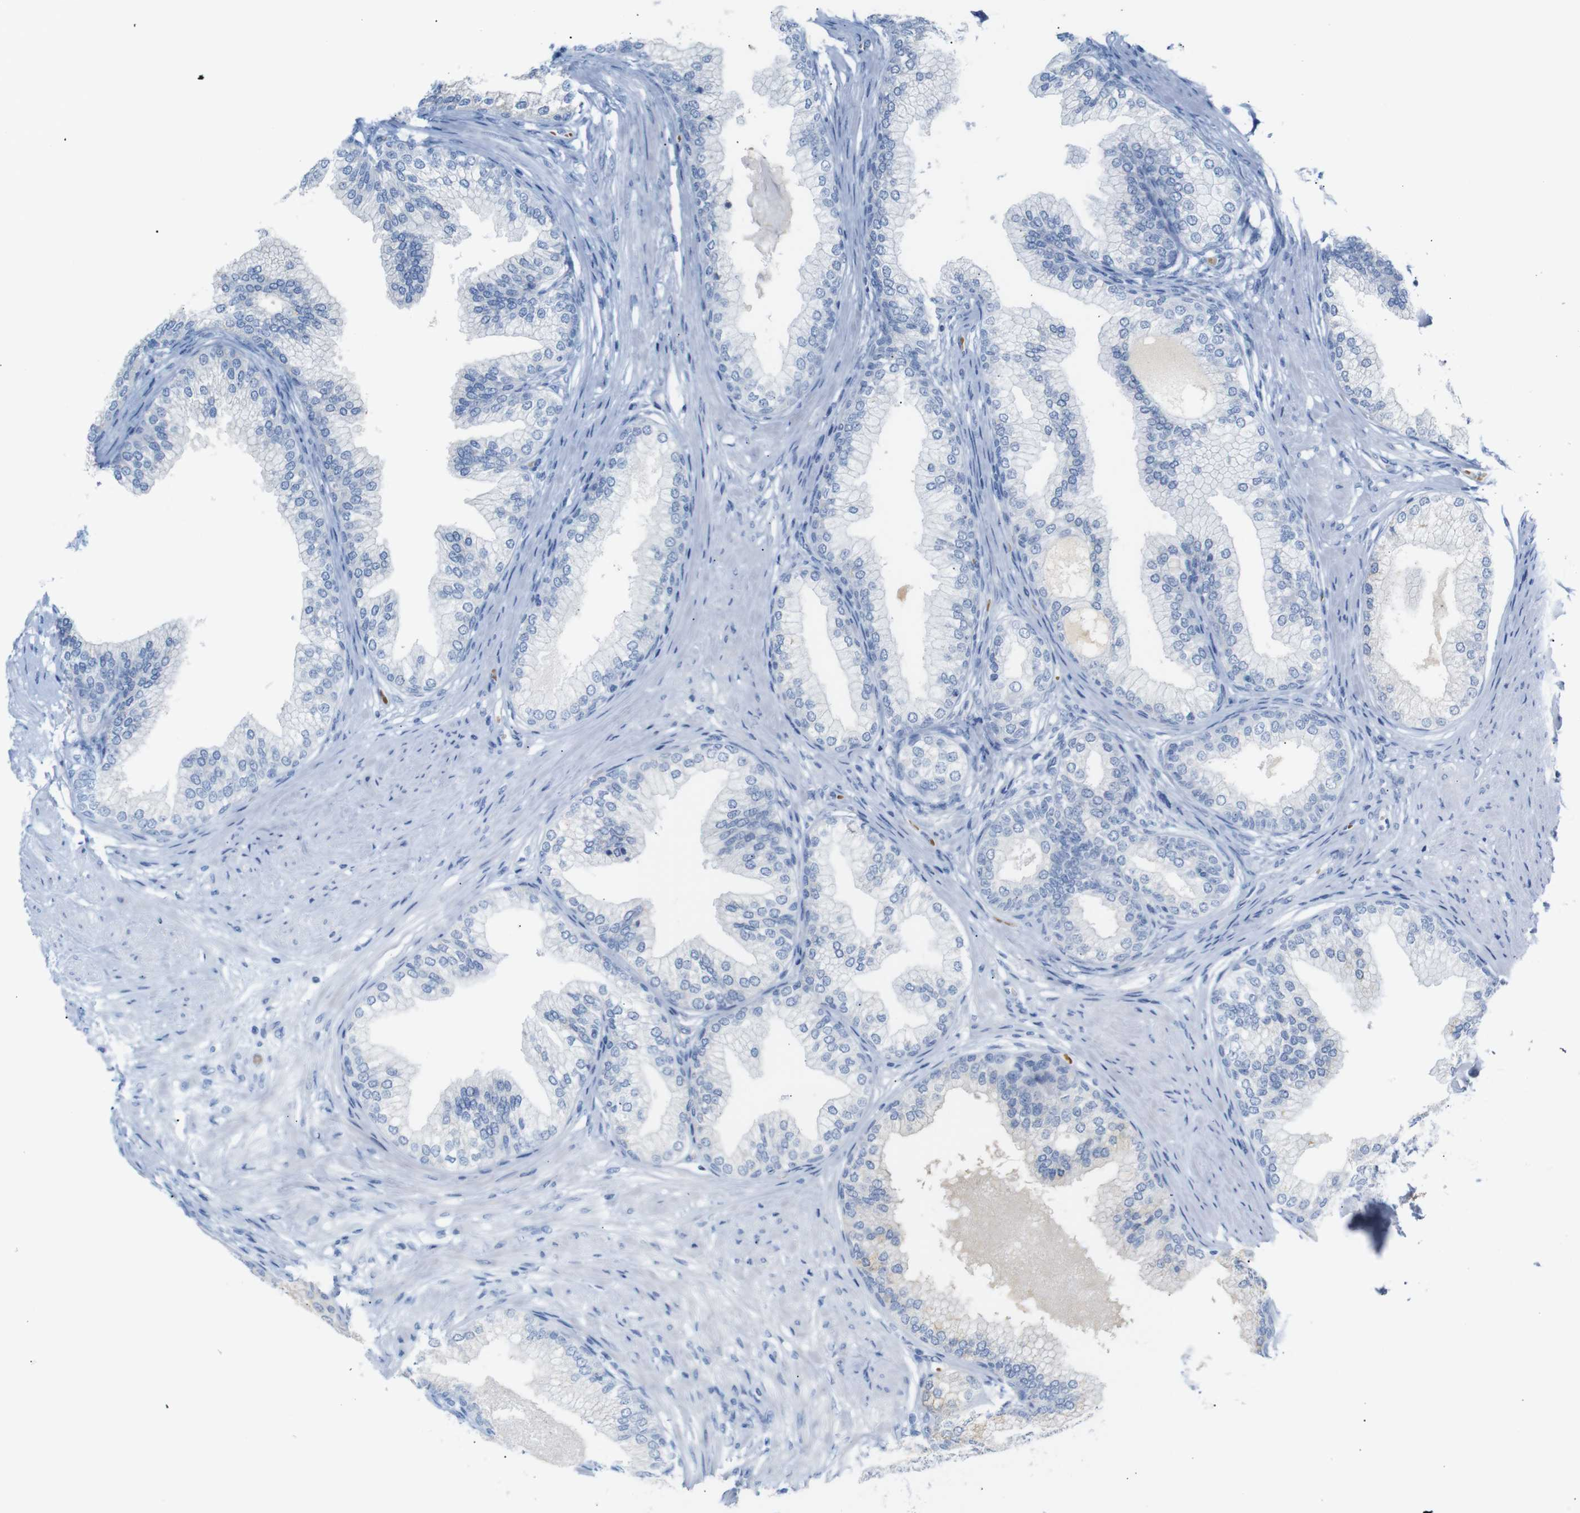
{"staining": {"intensity": "negative", "quantity": "none", "location": "none"}, "tissue": "prostate", "cell_type": "Glandular cells", "image_type": "normal", "snomed": [{"axis": "morphology", "description": "Normal tissue, NOS"}, {"axis": "morphology", "description": "Urothelial carcinoma, Low grade"}, {"axis": "topography", "description": "Urinary bladder"}, {"axis": "topography", "description": "Prostate"}], "caption": "A micrograph of prostate stained for a protein displays no brown staining in glandular cells. The staining was performed using DAB (3,3'-diaminobenzidine) to visualize the protein expression in brown, while the nuclei were stained in blue with hematoxylin (Magnification: 20x).", "gene": "ERVMER34", "patient": {"sex": "male", "age": 60}}